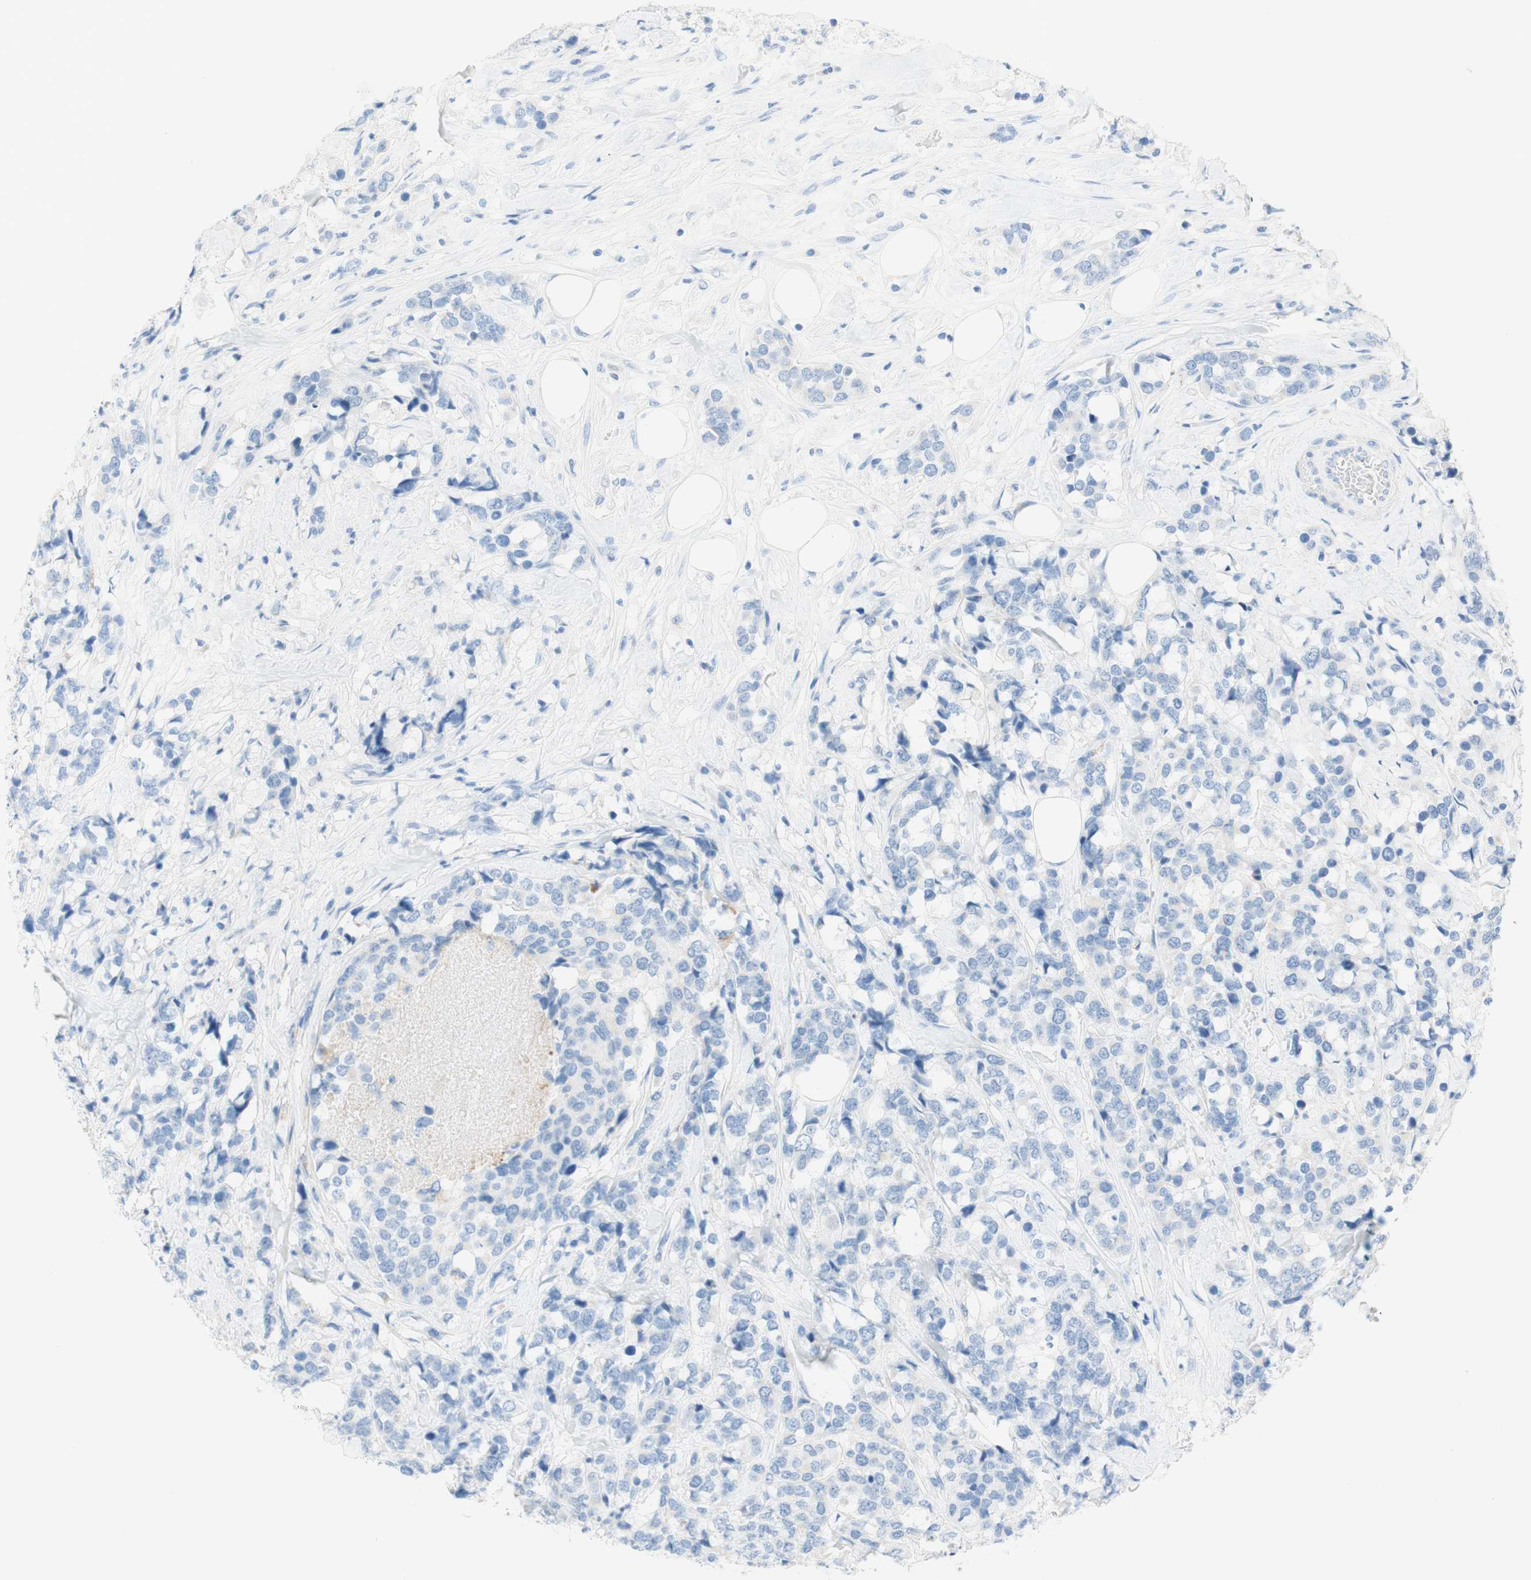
{"staining": {"intensity": "negative", "quantity": "none", "location": "none"}, "tissue": "breast cancer", "cell_type": "Tumor cells", "image_type": "cancer", "snomed": [{"axis": "morphology", "description": "Lobular carcinoma"}, {"axis": "topography", "description": "Breast"}], "caption": "There is no significant positivity in tumor cells of lobular carcinoma (breast).", "gene": "POLR2J3", "patient": {"sex": "female", "age": 59}}